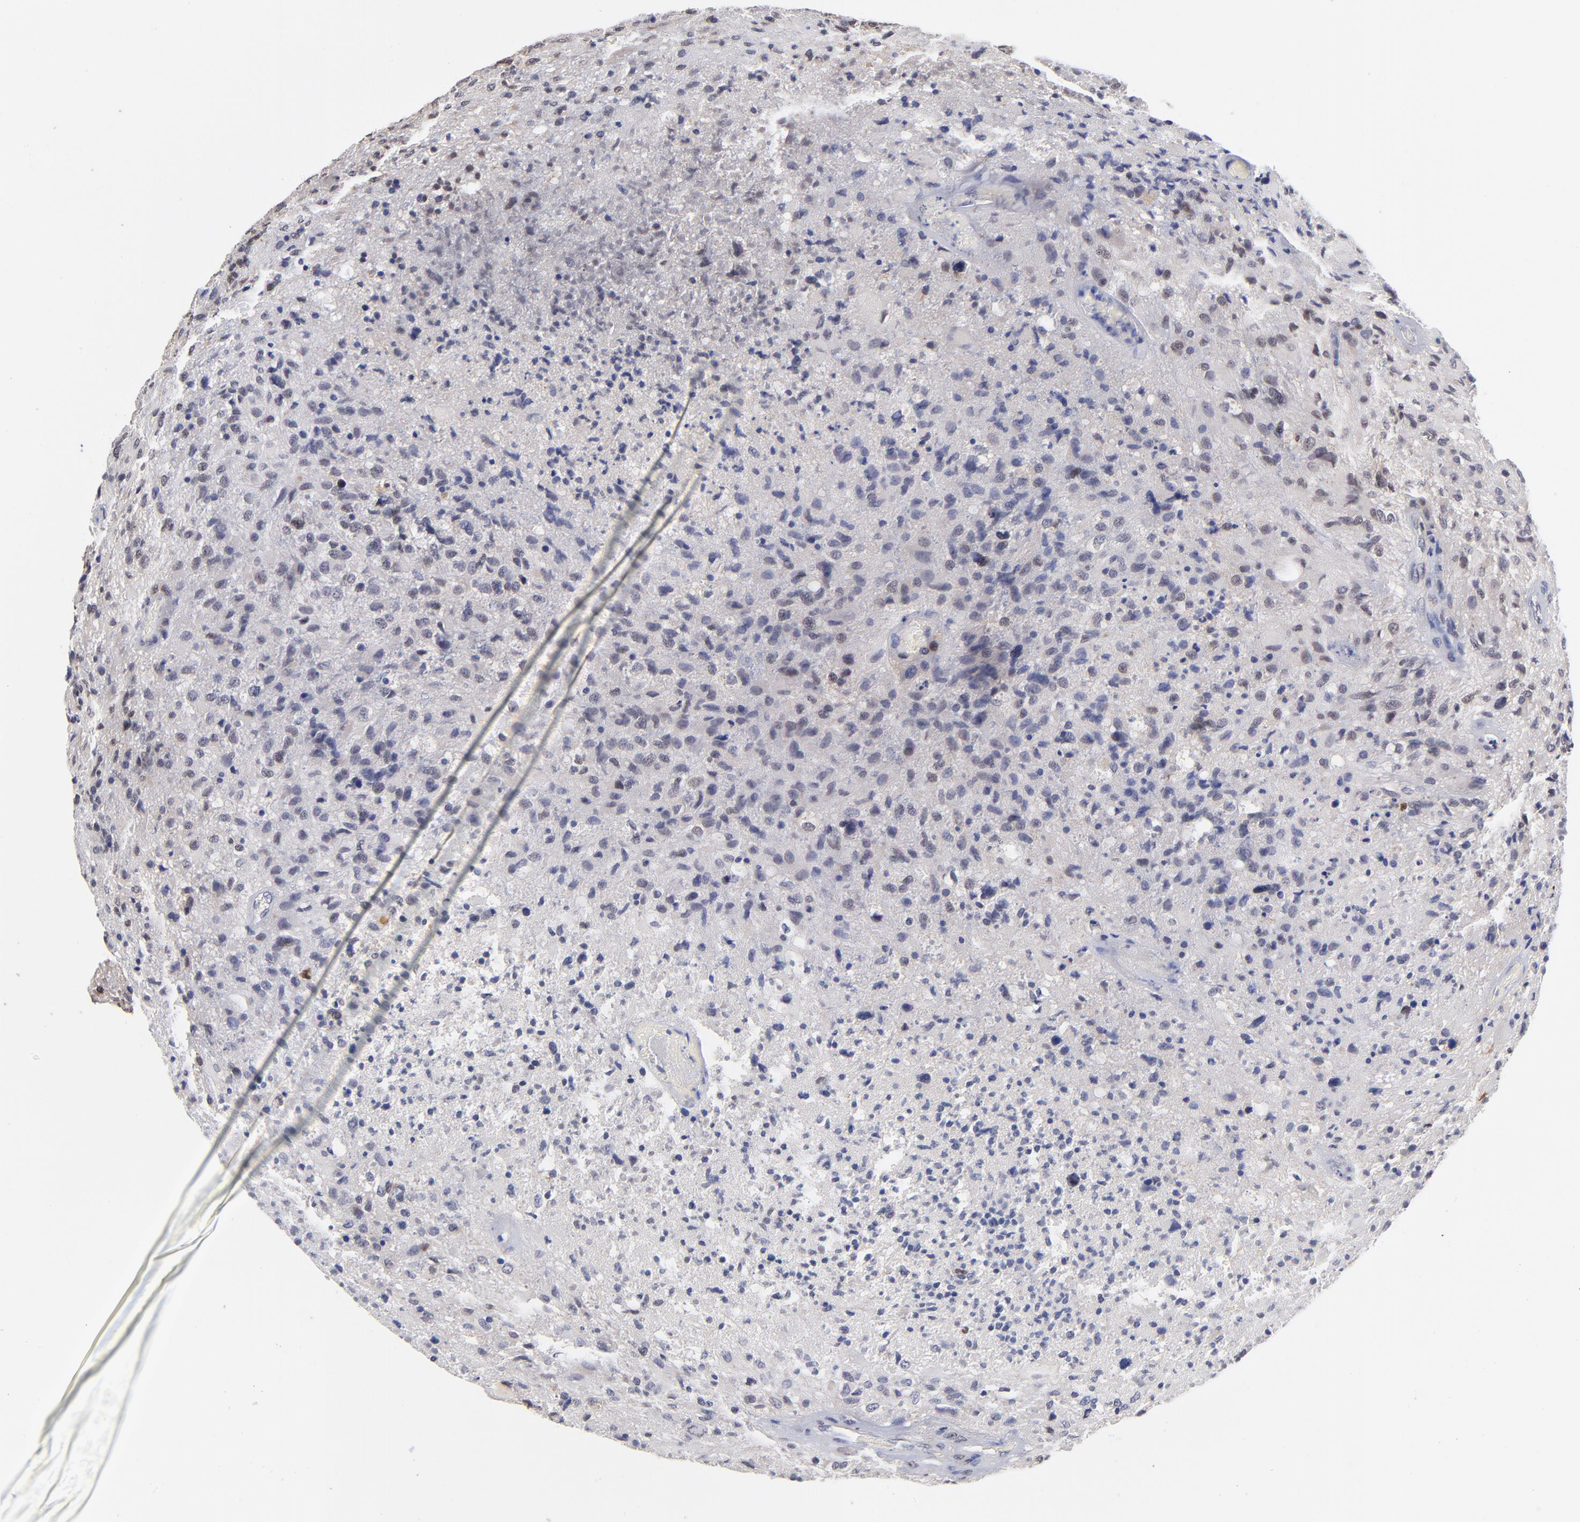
{"staining": {"intensity": "moderate", "quantity": "<25%", "location": "nuclear"}, "tissue": "glioma", "cell_type": "Tumor cells", "image_type": "cancer", "snomed": [{"axis": "morphology", "description": "Glioma, malignant, High grade"}, {"axis": "topography", "description": "Brain"}], "caption": "A high-resolution photomicrograph shows IHC staining of high-grade glioma (malignant), which shows moderate nuclear expression in approximately <25% of tumor cells. The staining was performed using DAB, with brown indicating positive protein expression. Nuclei are stained blue with hematoxylin.", "gene": "DCTPP1", "patient": {"sex": "male", "age": 69}}